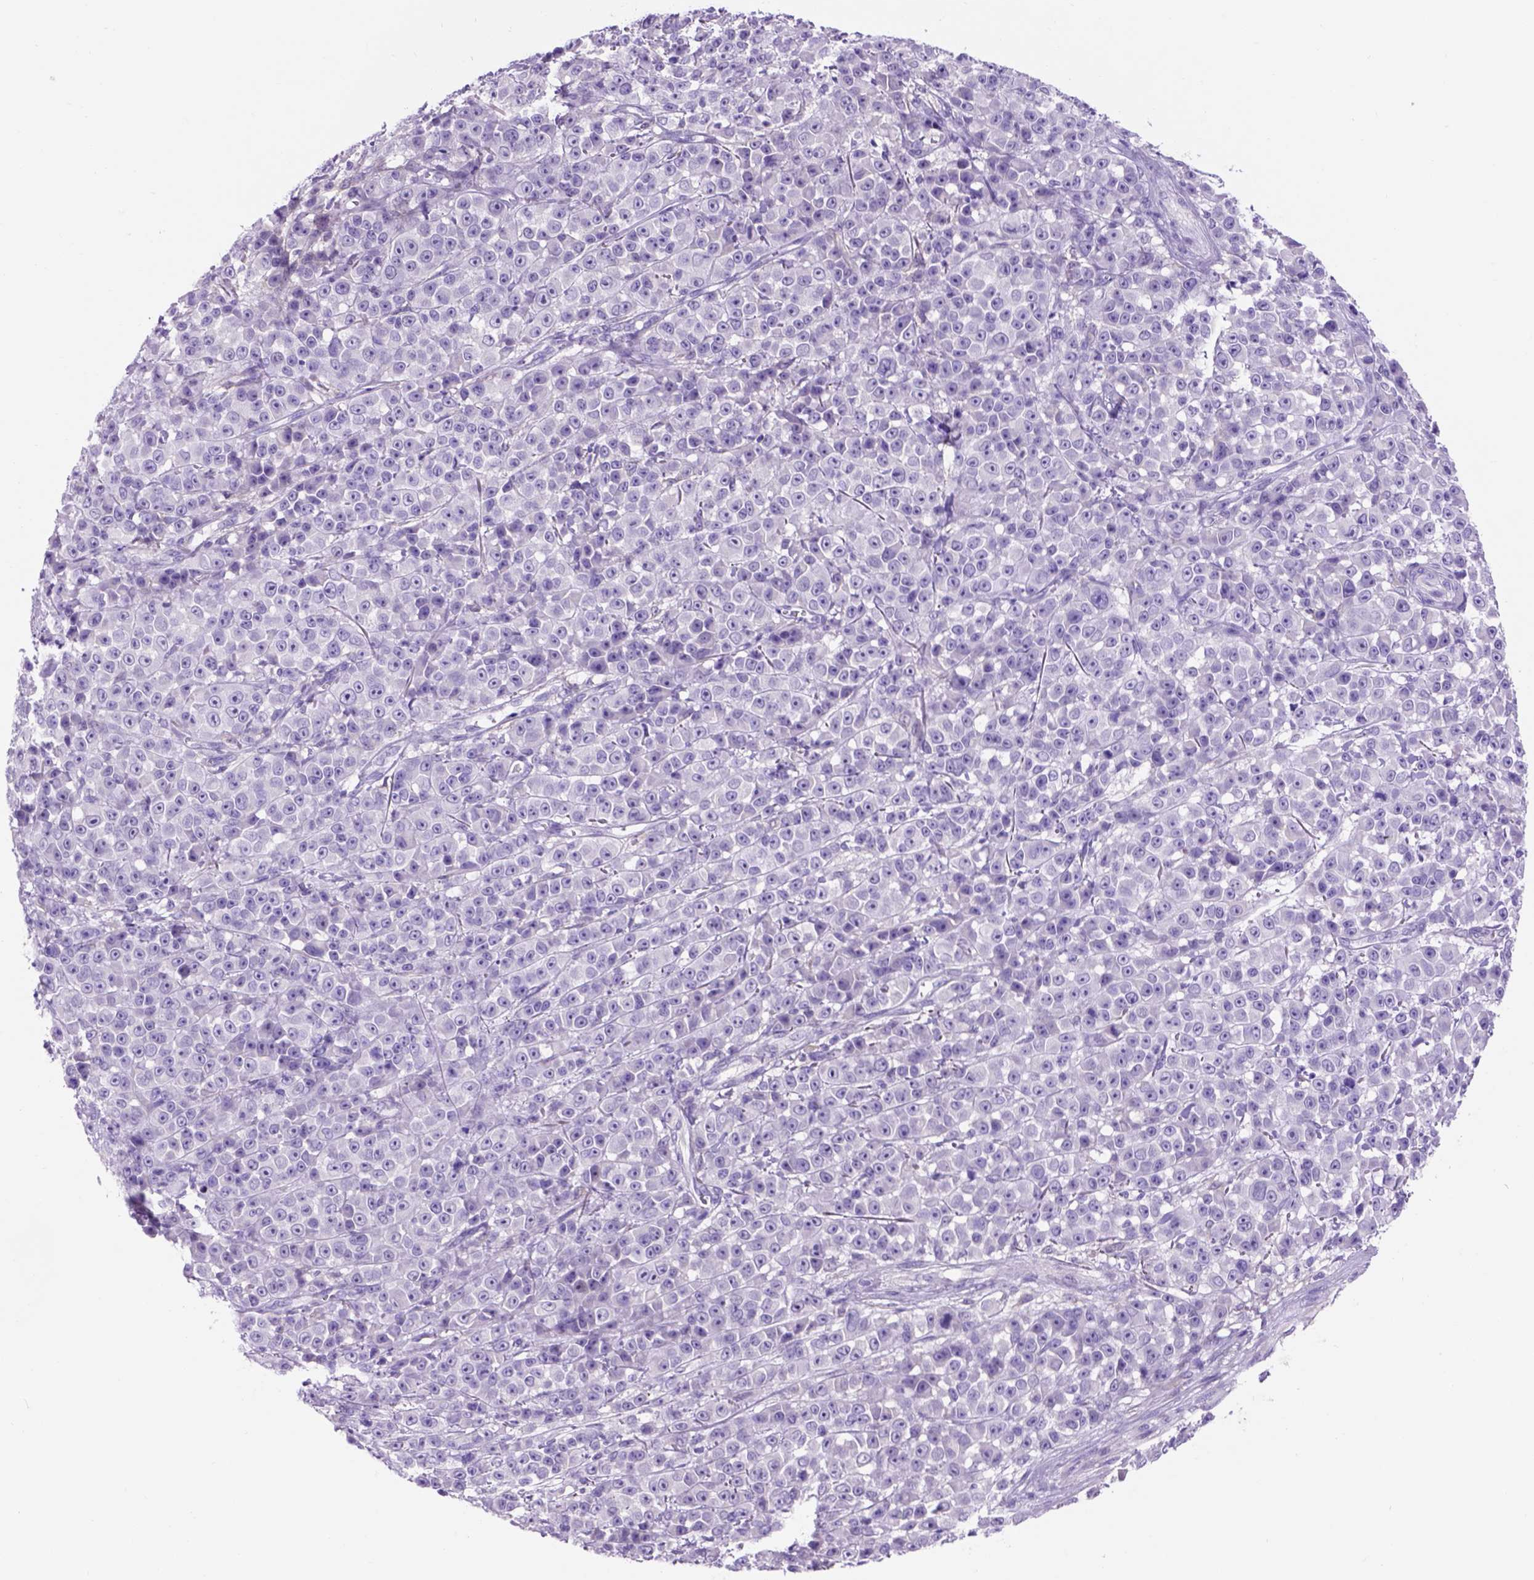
{"staining": {"intensity": "negative", "quantity": "none", "location": "none"}, "tissue": "melanoma", "cell_type": "Tumor cells", "image_type": "cancer", "snomed": [{"axis": "morphology", "description": "Malignant melanoma, NOS"}, {"axis": "topography", "description": "Skin"}, {"axis": "topography", "description": "Skin of back"}], "caption": "Immunohistochemistry histopathology image of melanoma stained for a protein (brown), which demonstrates no expression in tumor cells.", "gene": "EGFR", "patient": {"sex": "male", "age": 91}}